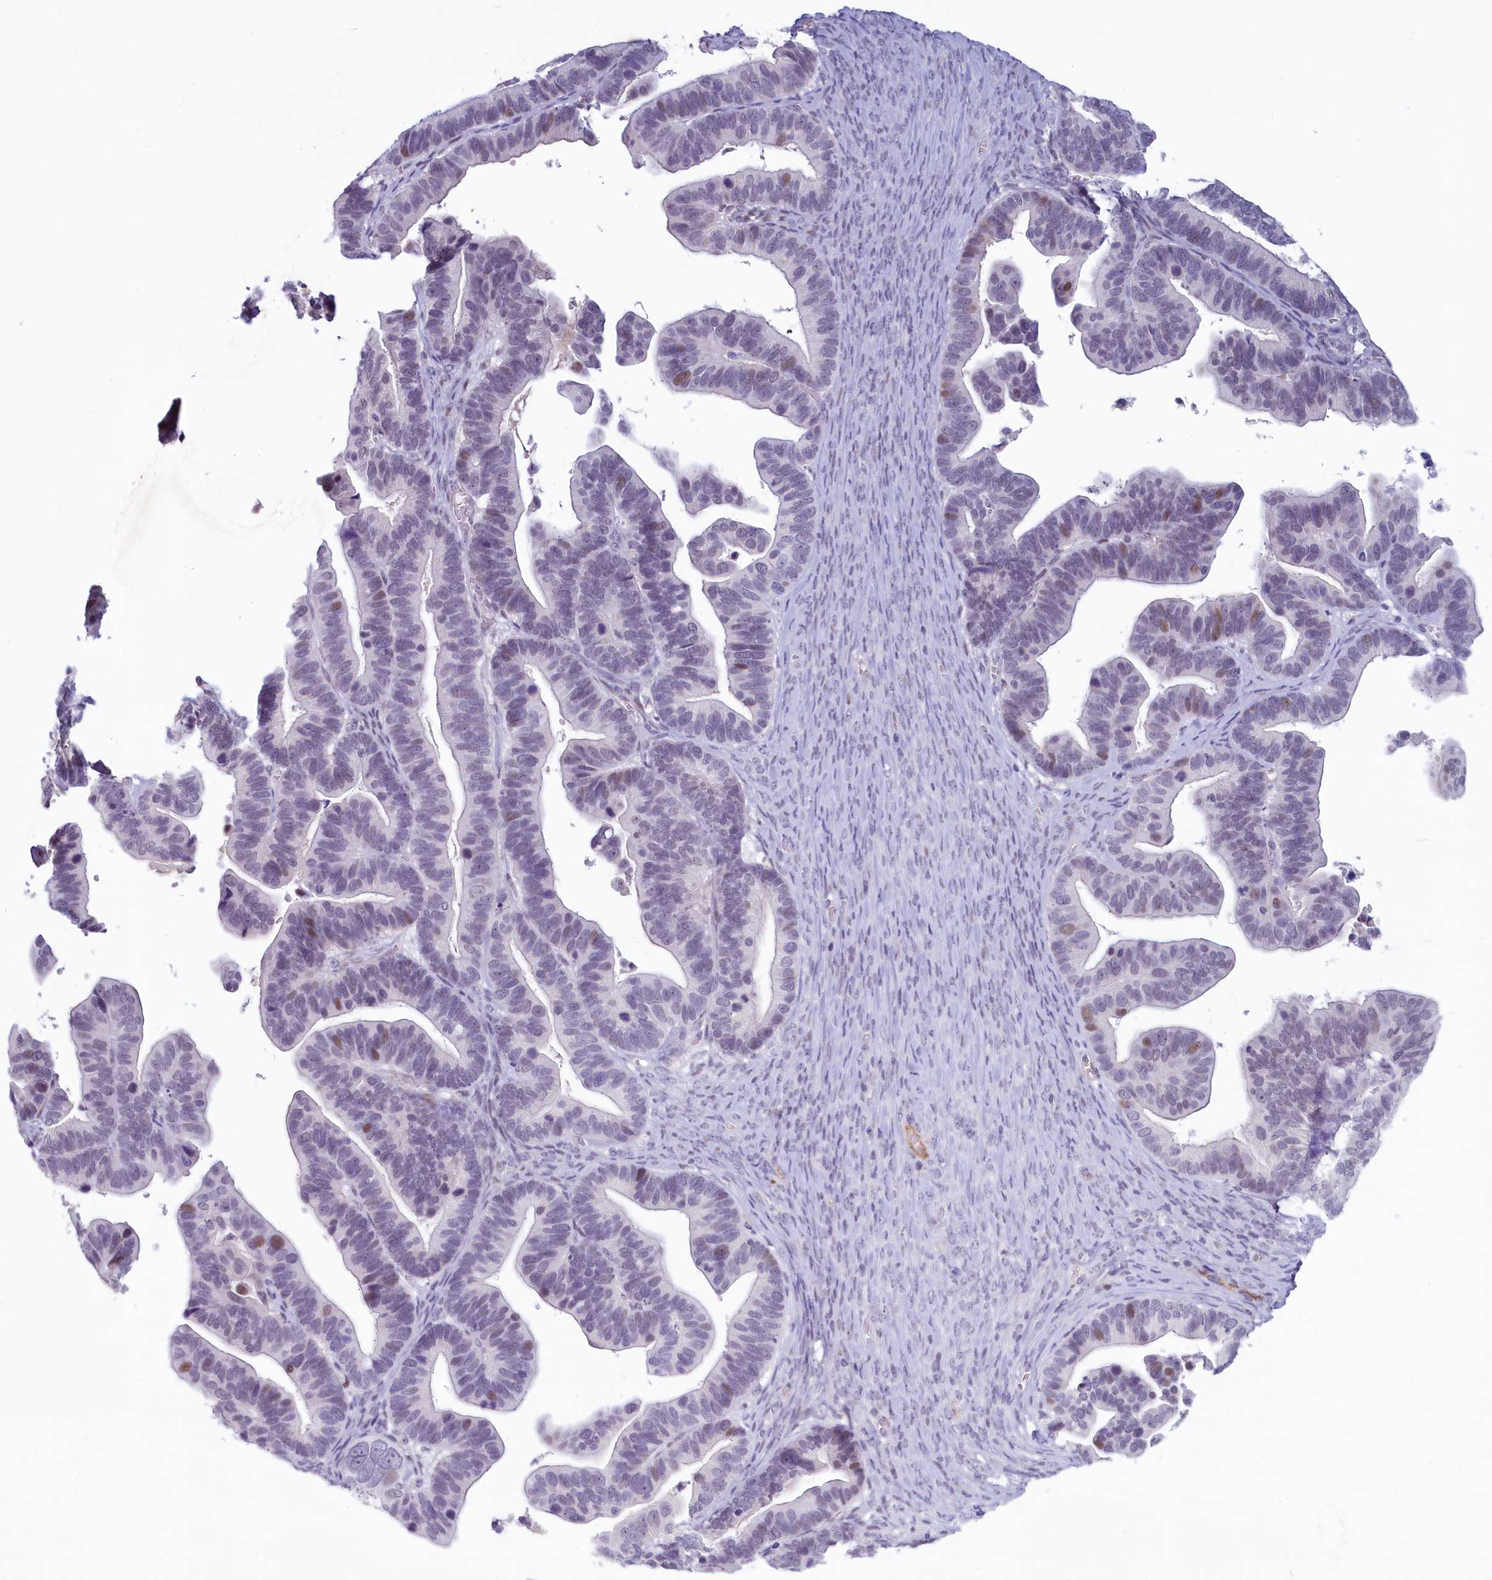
{"staining": {"intensity": "moderate", "quantity": "<25%", "location": "nuclear"}, "tissue": "ovarian cancer", "cell_type": "Tumor cells", "image_type": "cancer", "snomed": [{"axis": "morphology", "description": "Cystadenocarcinoma, serous, NOS"}, {"axis": "topography", "description": "Ovary"}], "caption": "High-power microscopy captured an IHC micrograph of ovarian cancer (serous cystadenocarcinoma), revealing moderate nuclear positivity in approximately <25% of tumor cells.", "gene": "PROCR", "patient": {"sex": "female", "age": 56}}